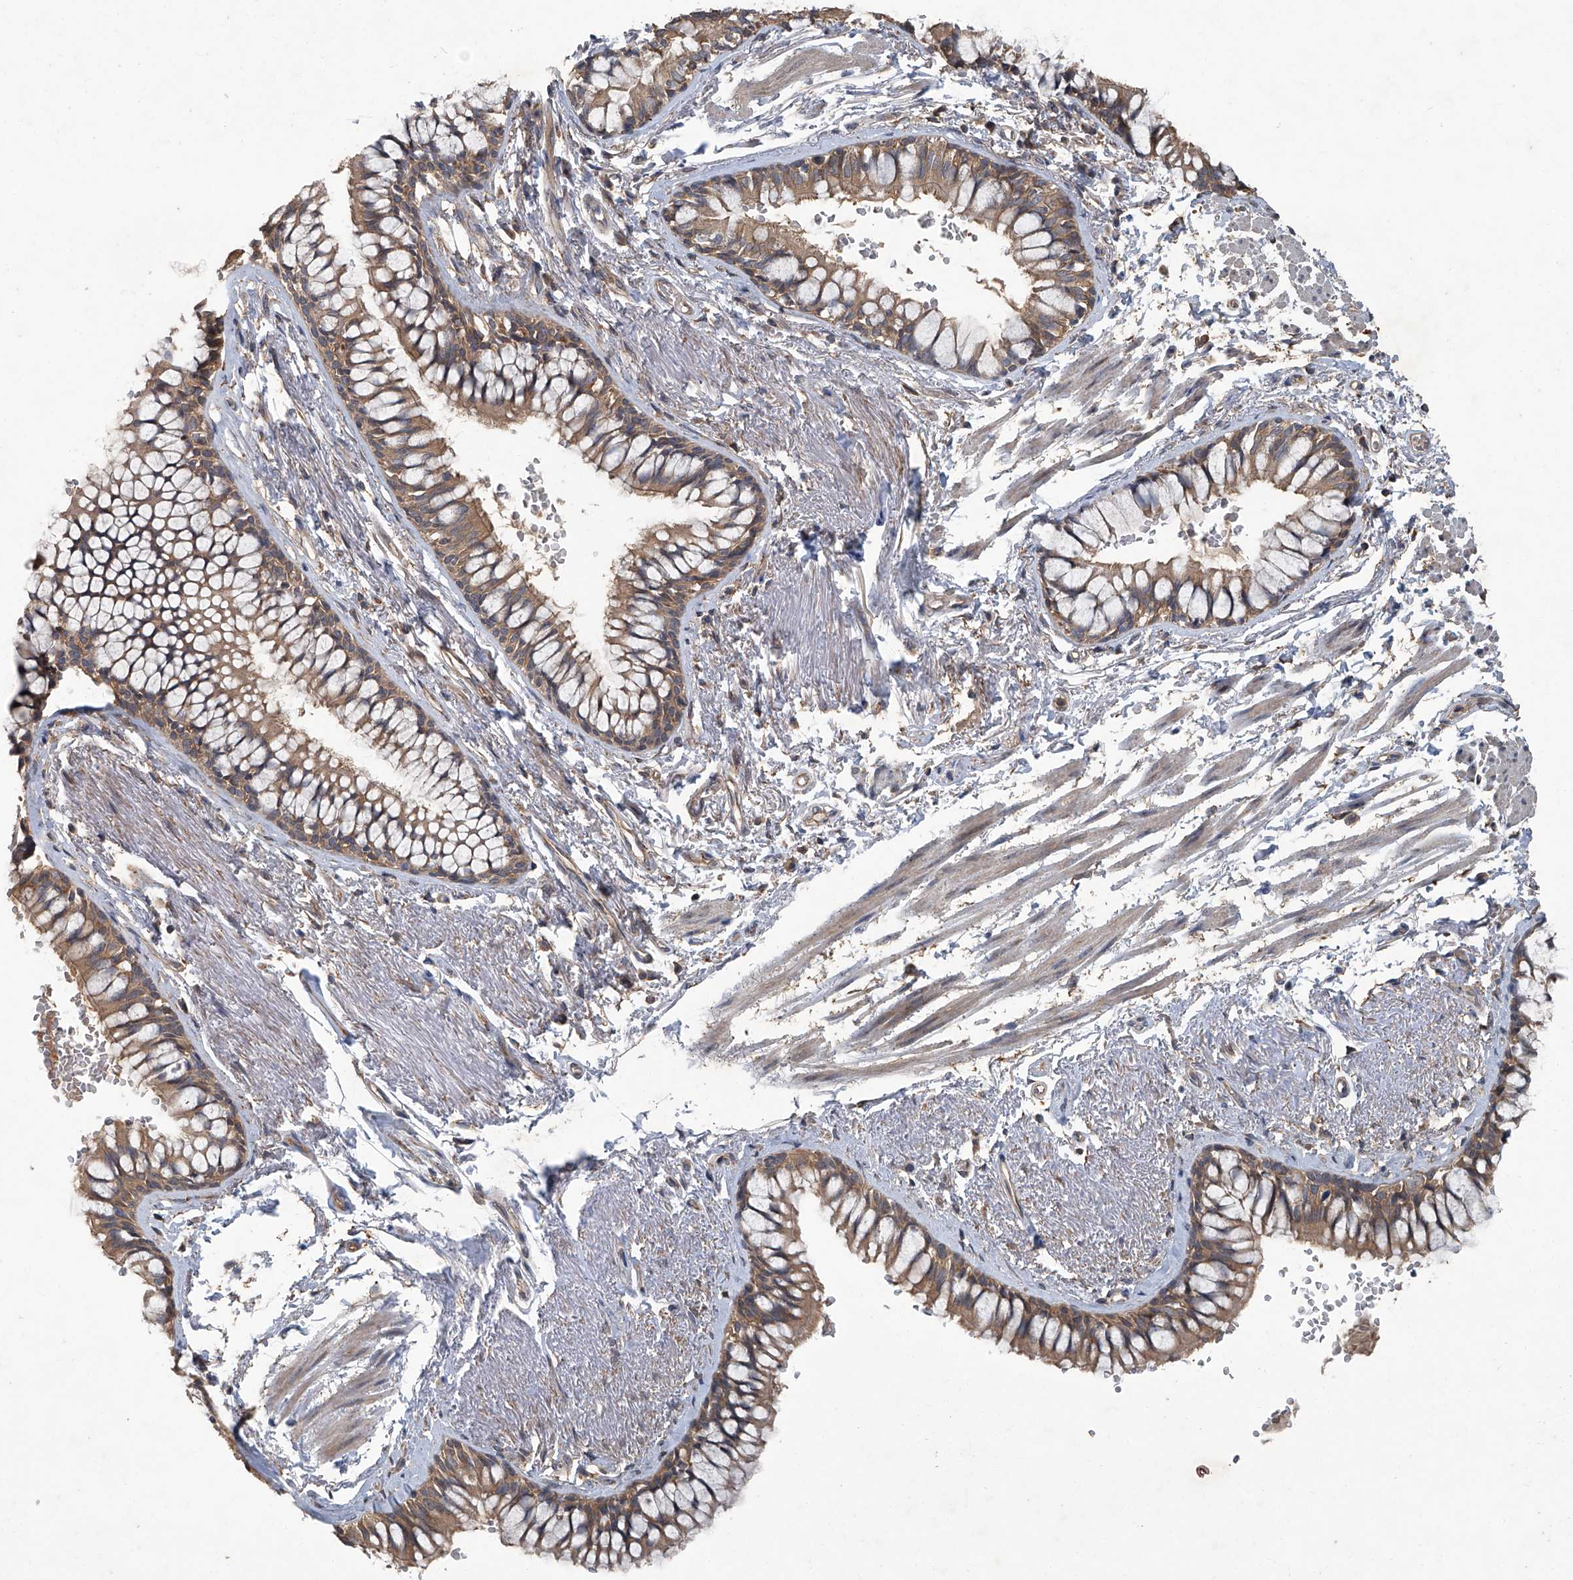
{"staining": {"intensity": "weak", "quantity": ">75%", "location": "cytoplasmic/membranous"}, "tissue": "bronchus", "cell_type": "Respiratory epithelial cells", "image_type": "normal", "snomed": [{"axis": "morphology", "description": "Normal tissue, NOS"}, {"axis": "topography", "description": "Cartilage tissue"}, {"axis": "topography", "description": "Bronchus"}], "caption": "A brown stain labels weak cytoplasmic/membranous expression of a protein in respiratory epithelial cells of benign human bronchus. (DAB (3,3'-diaminobenzidine) = brown stain, brightfield microscopy at high magnification).", "gene": "ANKRD34A", "patient": {"sex": "female", "age": 73}}